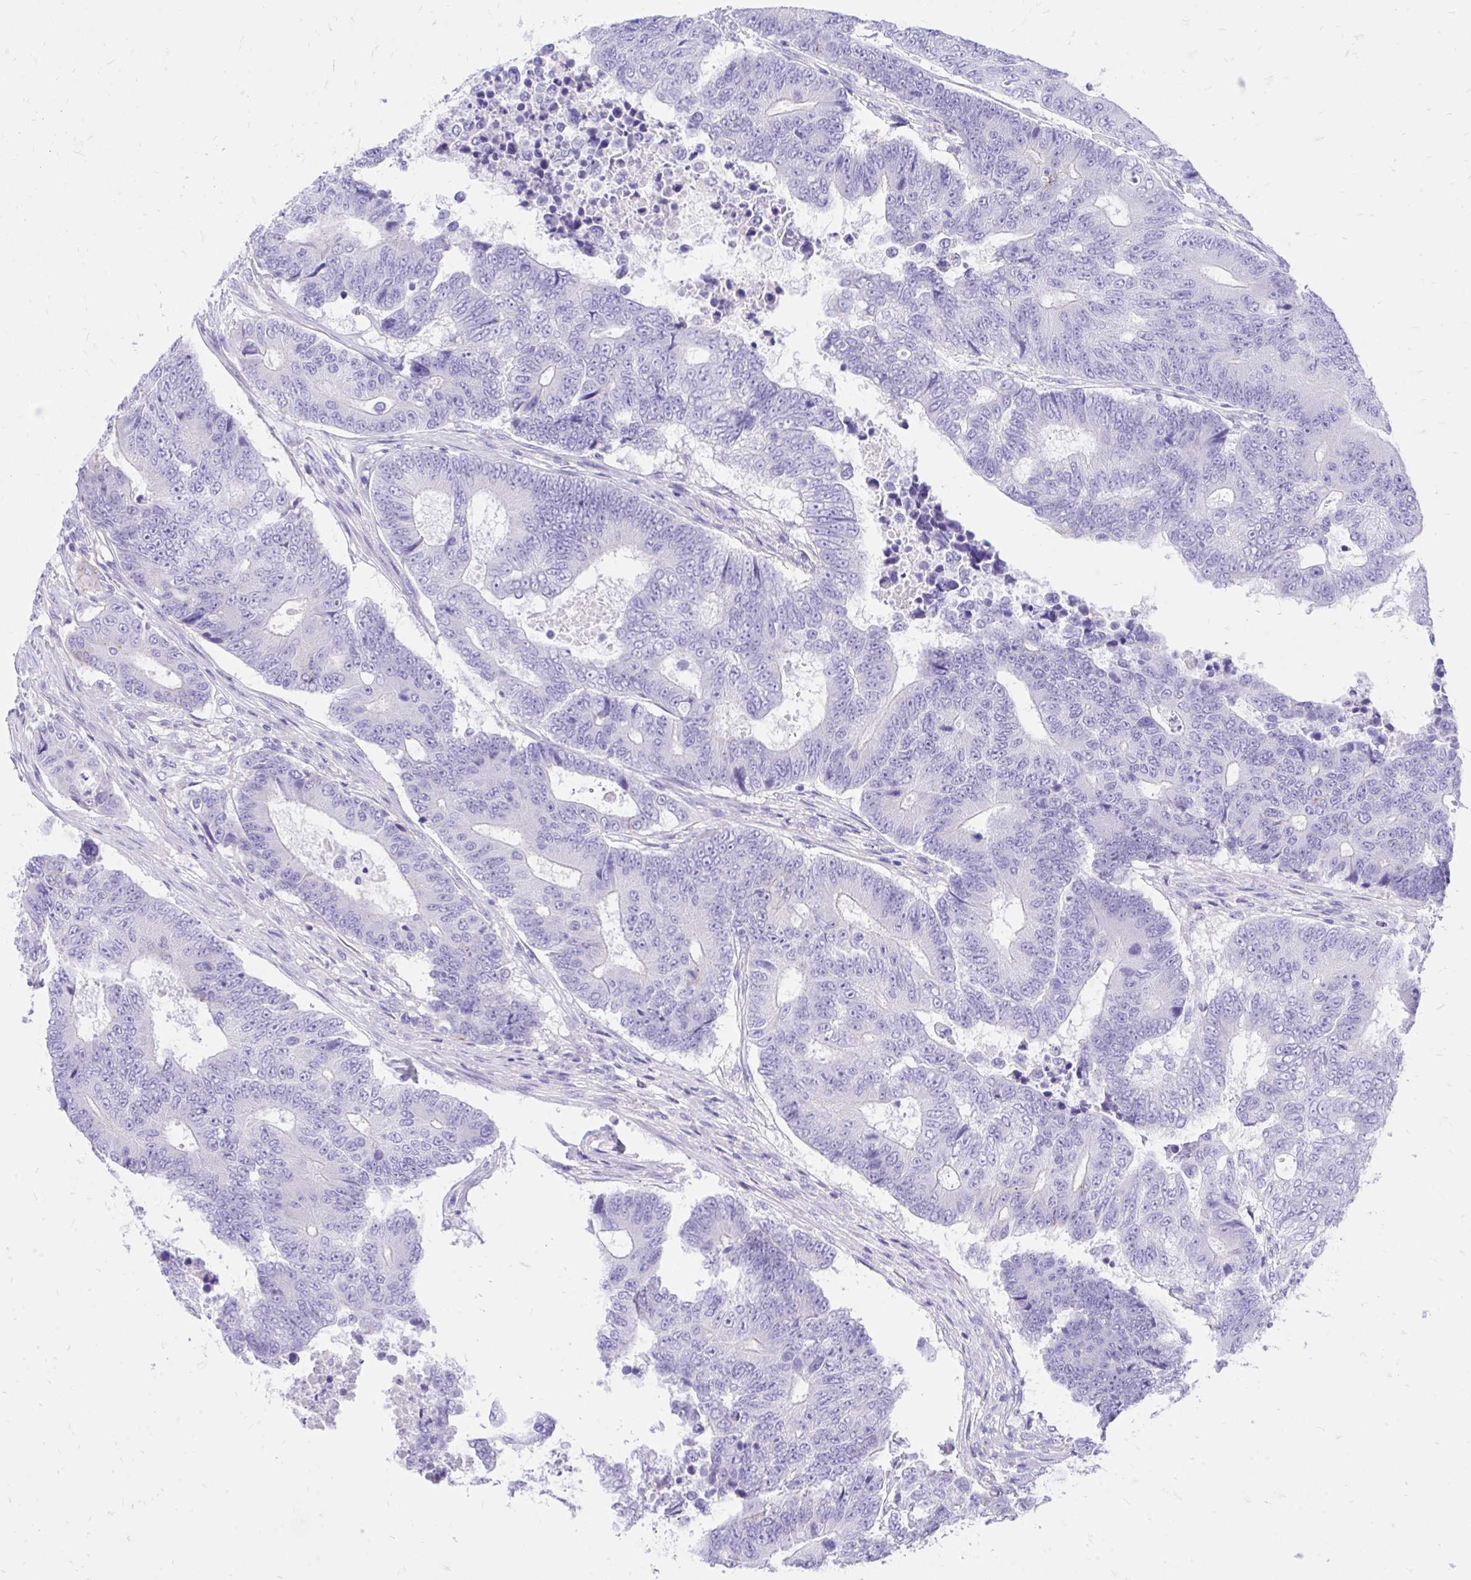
{"staining": {"intensity": "negative", "quantity": "none", "location": "none"}, "tissue": "colorectal cancer", "cell_type": "Tumor cells", "image_type": "cancer", "snomed": [{"axis": "morphology", "description": "Adenocarcinoma, NOS"}, {"axis": "topography", "description": "Colon"}], "caption": "IHC histopathology image of human colorectal cancer stained for a protein (brown), which shows no positivity in tumor cells.", "gene": "MON1A", "patient": {"sex": "female", "age": 48}}